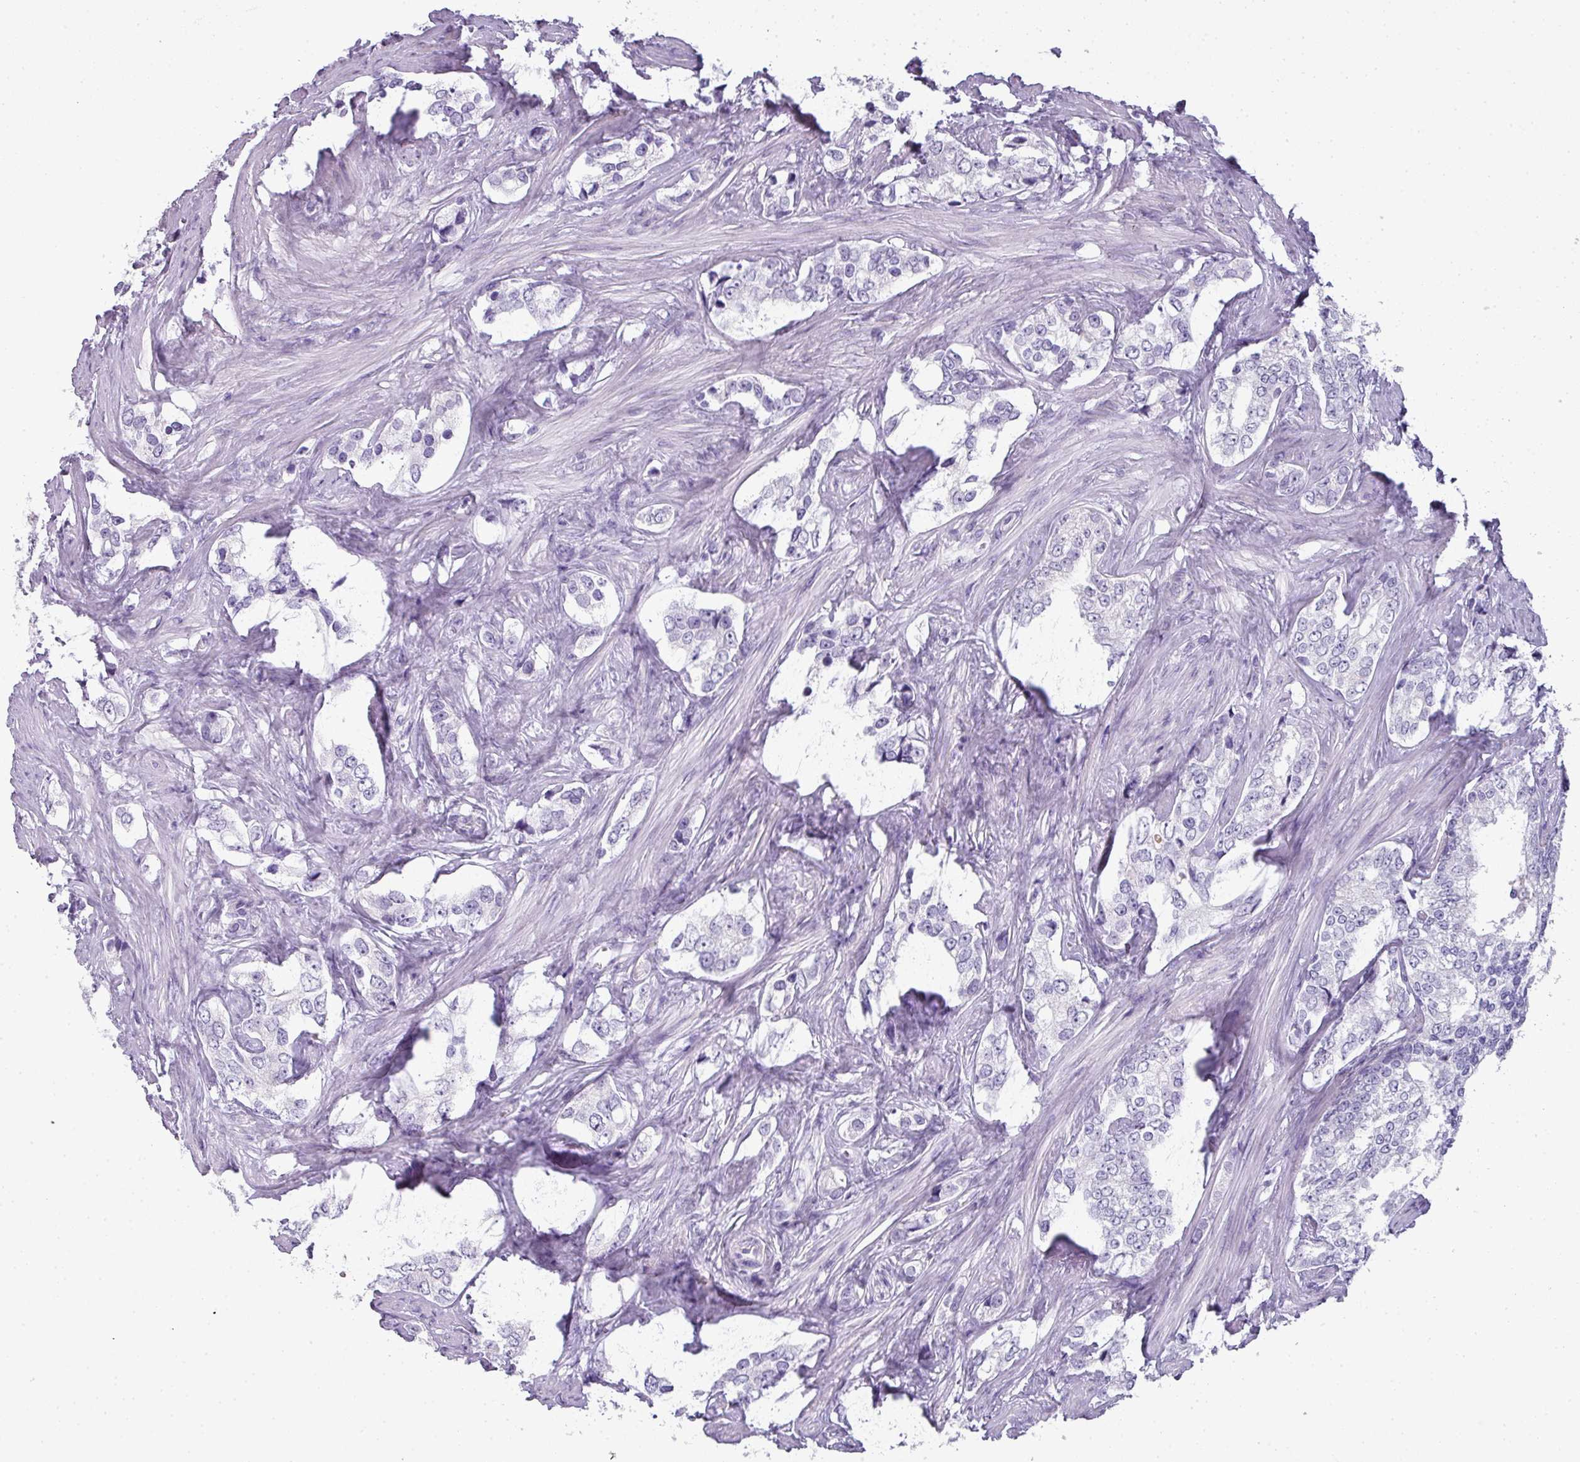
{"staining": {"intensity": "negative", "quantity": "none", "location": "none"}, "tissue": "prostate cancer", "cell_type": "Tumor cells", "image_type": "cancer", "snomed": [{"axis": "morphology", "description": "Adenocarcinoma, High grade"}, {"axis": "topography", "description": "Prostate"}], "caption": "Immunohistochemical staining of human prostate adenocarcinoma (high-grade) reveals no significant staining in tumor cells.", "gene": "RBMY1F", "patient": {"sex": "male", "age": 66}}